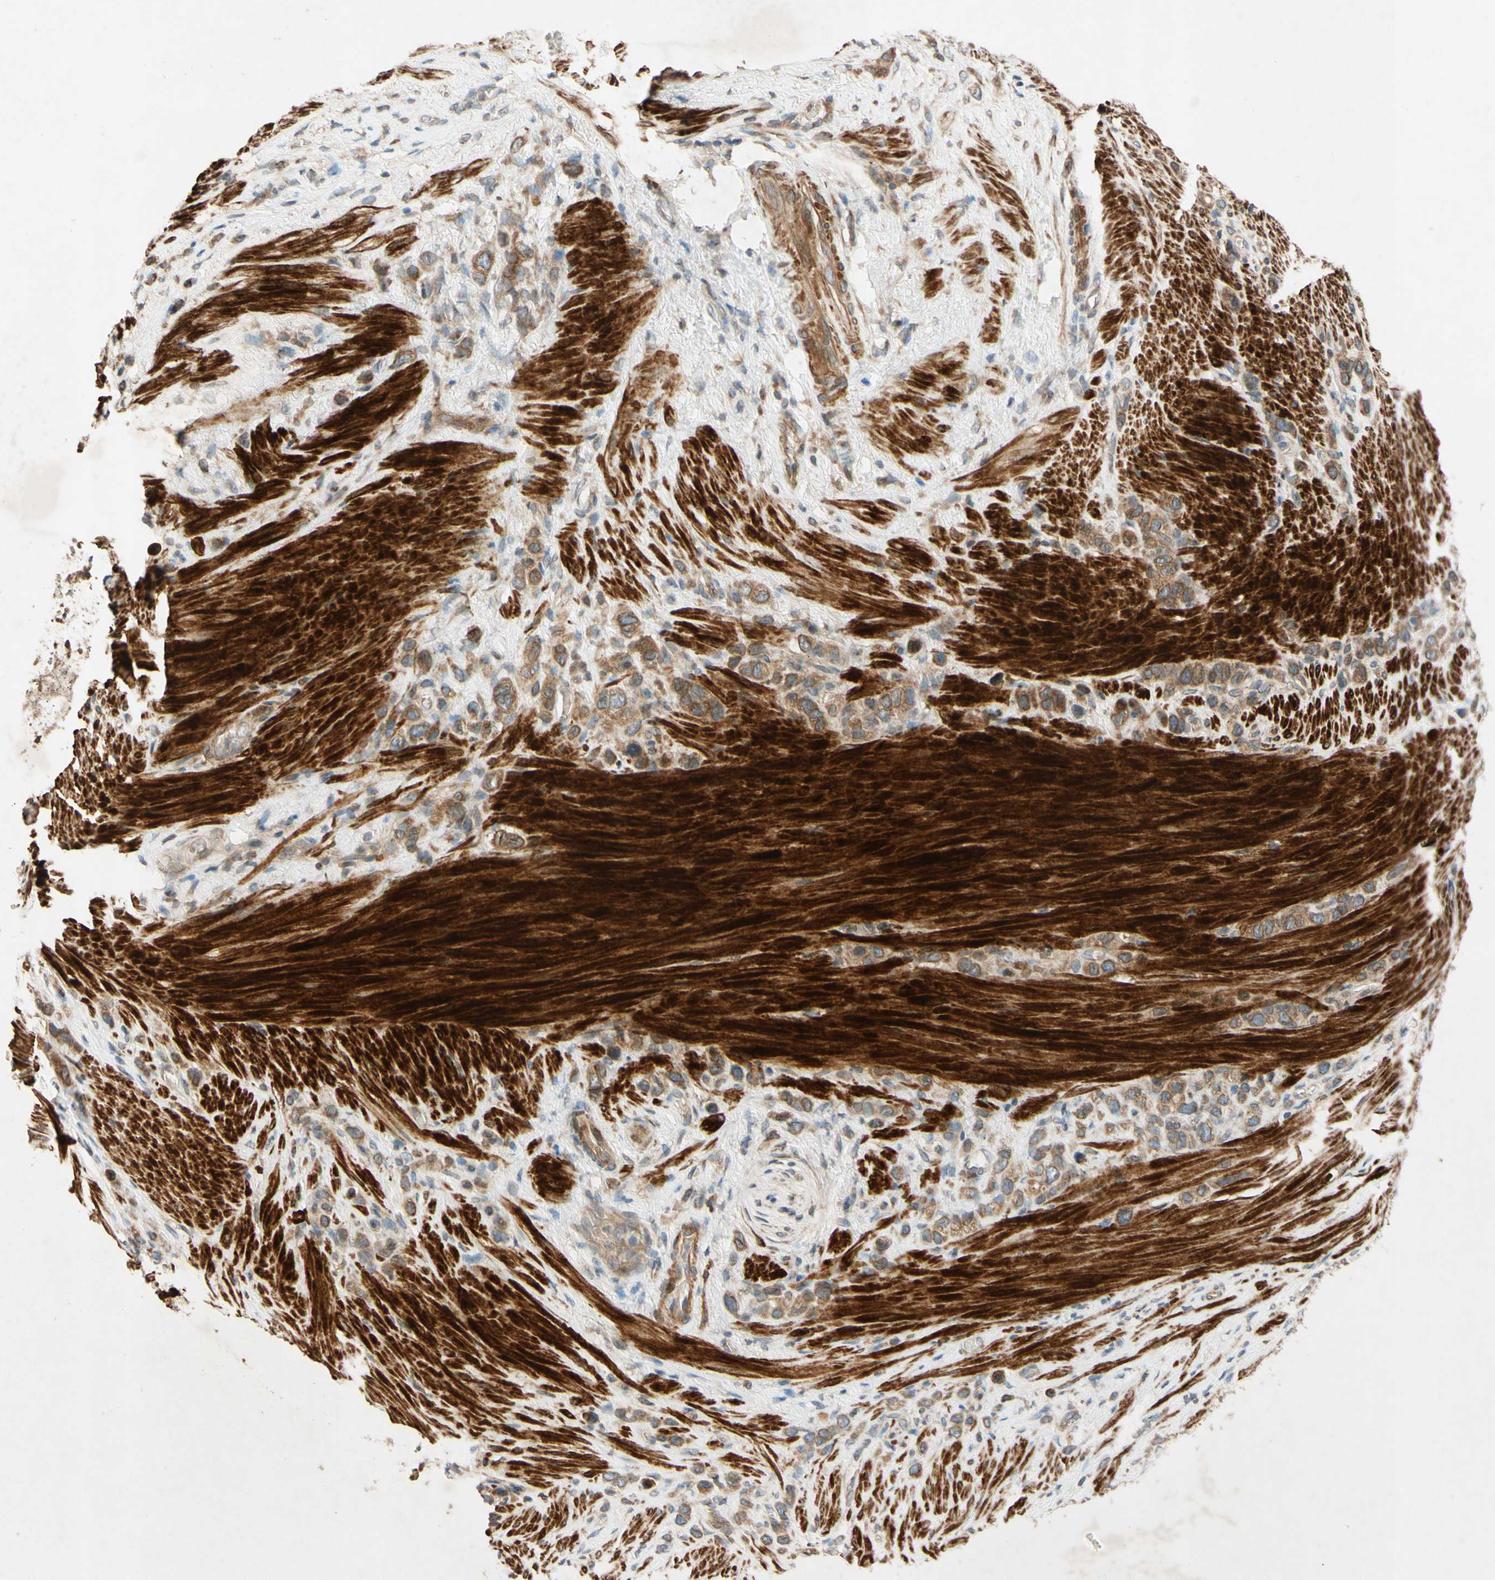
{"staining": {"intensity": "moderate", "quantity": "25%-75%", "location": "cytoplasmic/membranous,nuclear"}, "tissue": "stomach cancer", "cell_type": "Tumor cells", "image_type": "cancer", "snomed": [{"axis": "morphology", "description": "Adenocarcinoma, NOS"}, {"axis": "morphology", "description": "Adenocarcinoma, High grade"}, {"axis": "topography", "description": "Stomach, upper"}, {"axis": "topography", "description": "Stomach, lower"}], "caption": "A brown stain labels moderate cytoplasmic/membranous and nuclear positivity of a protein in human stomach cancer (adenocarcinoma) tumor cells. Using DAB (3,3'-diaminobenzidine) (brown) and hematoxylin (blue) stains, captured at high magnification using brightfield microscopy.", "gene": "PTPRU", "patient": {"sex": "female", "age": 65}}